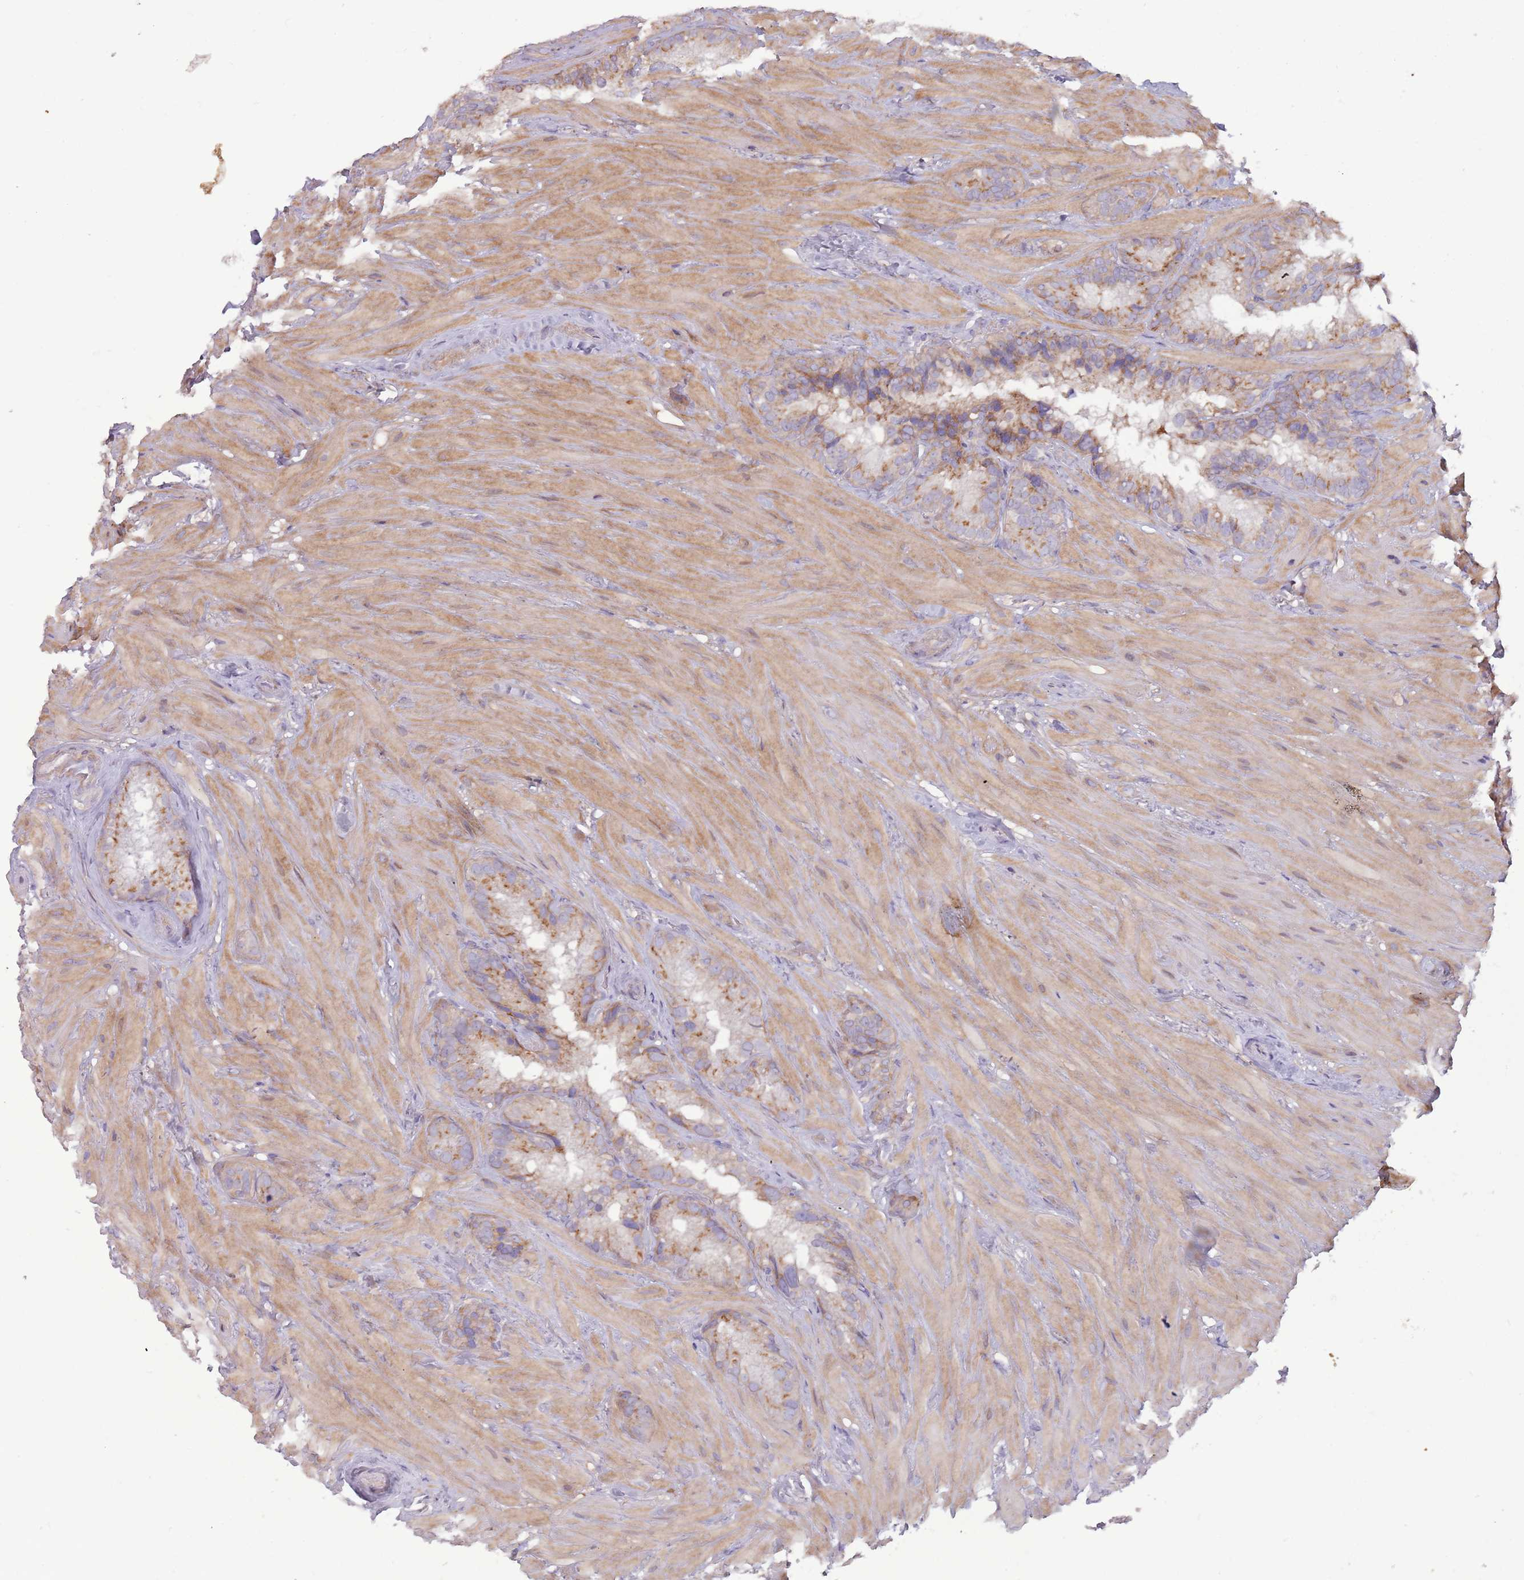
{"staining": {"intensity": "moderate", "quantity": "25%-75%", "location": "cytoplasmic/membranous"}, "tissue": "seminal vesicle", "cell_type": "Glandular cells", "image_type": "normal", "snomed": [{"axis": "morphology", "description": "Normal tissue, NOS"}, {"axis": "topography", "description": "Prostate"}, {"axis": "topography", "description": "Seminal veicle"}], "caption": "Seminal vesicle stained with a brown dye shows moderate cytoplasmic/membranous positive expression in about 25%-75% of glandular cells.", "gene": "CCDC150", "patient": {"sex": "male", "age": 68}}